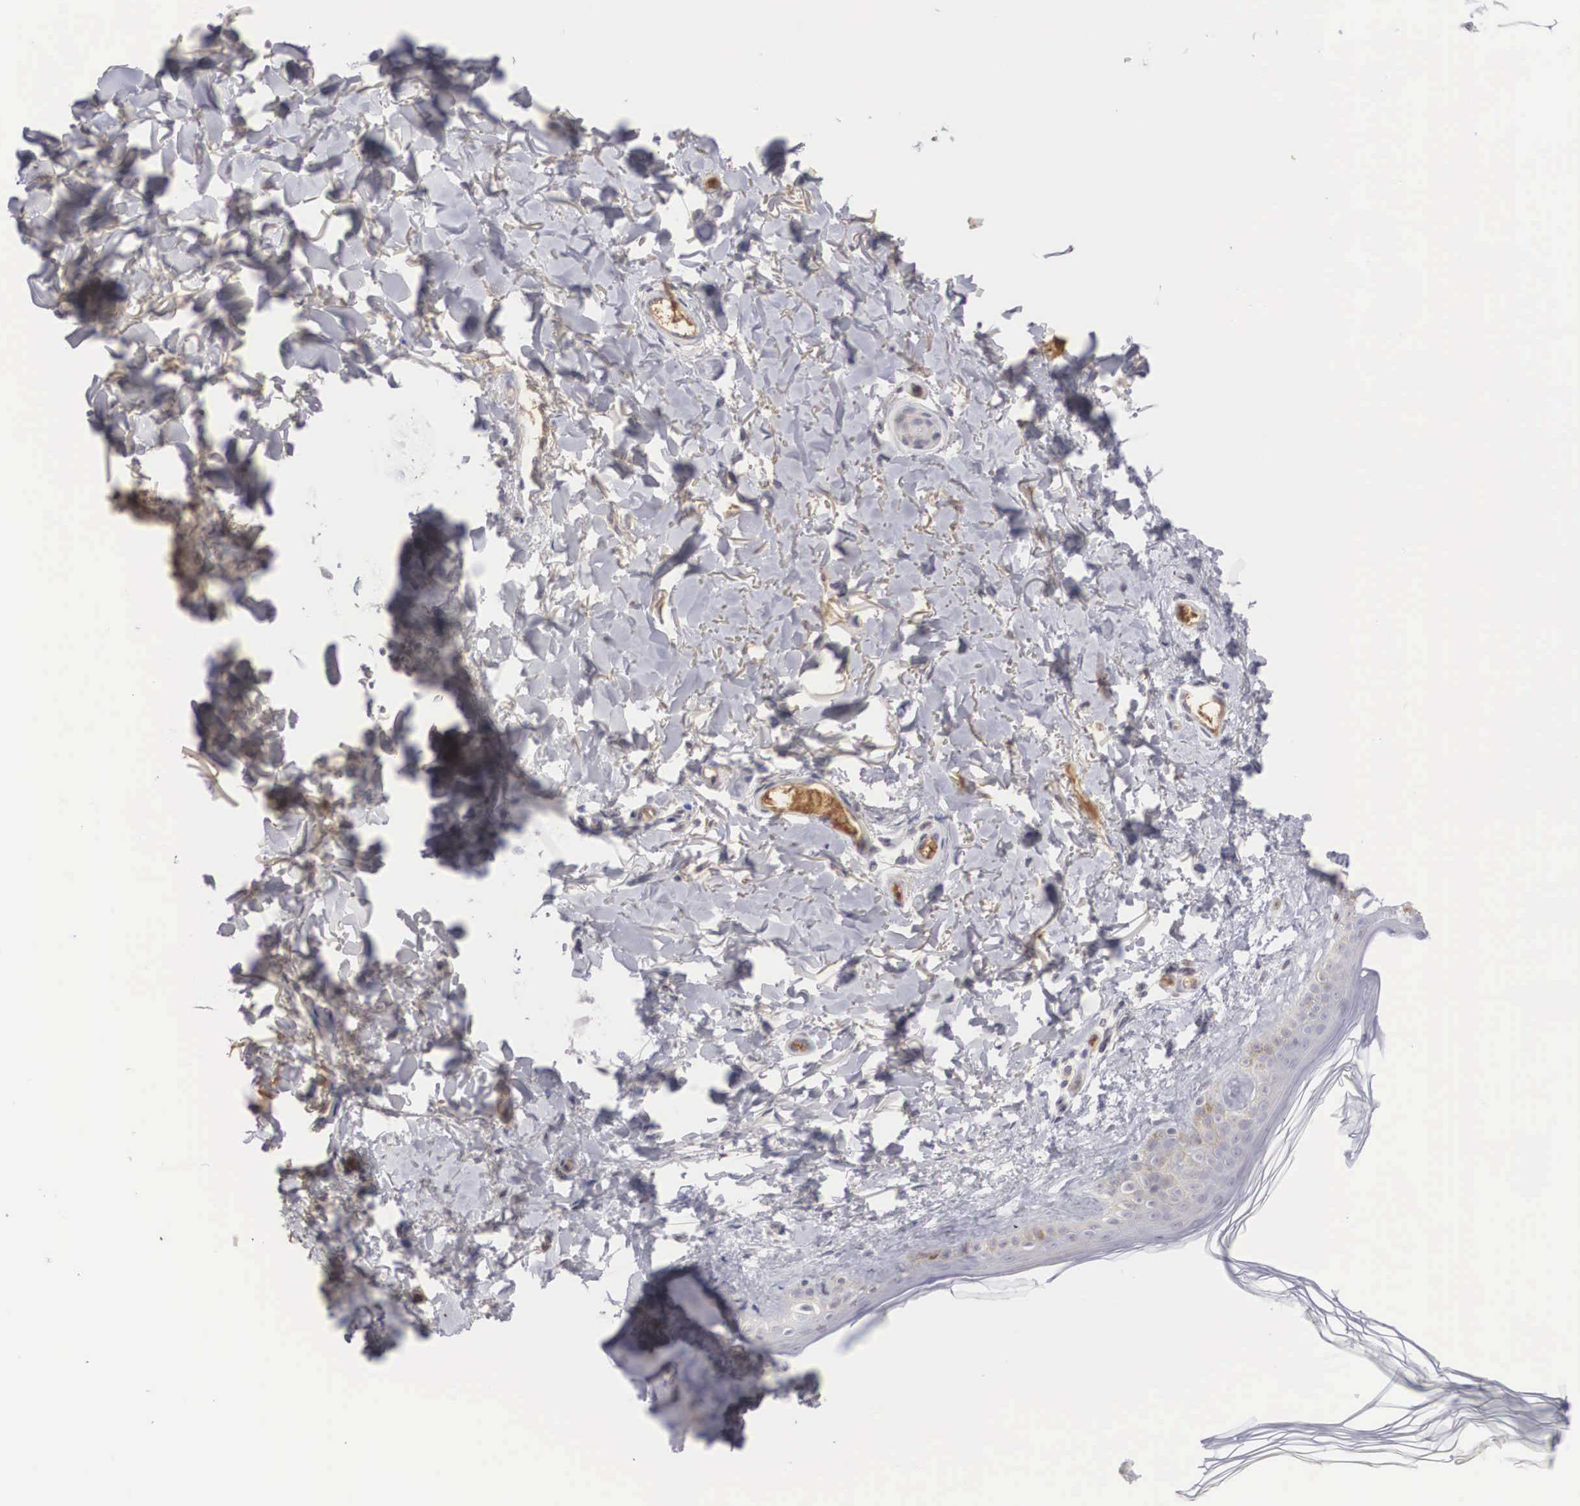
{"staining": {"intensity": "negative", "quantity": "none", "location": "none"}, "tissue": "skin", "cell_type": "Fibroblasts", "image_type": "normal", "snomed": [{"axis": "morphology", "description": "Normal tissue, NOS"}, {"axis": "topography", "description": "Skin"}], "caption": "High magnification brightfield microscopy of normal skin stained with DAB (3,3'-diaminobenzidine) (brown) and counterstained with hematoxylin (blue): fibroblasts show no significant expression. The staining was performed using DAB to visualize the protein expression in brown, while the nuclei were stained in blue with hematoxylin (Magnification: 20x).", "gene": "RBPJ", "patient": {"sex": "female", "age": 56}}